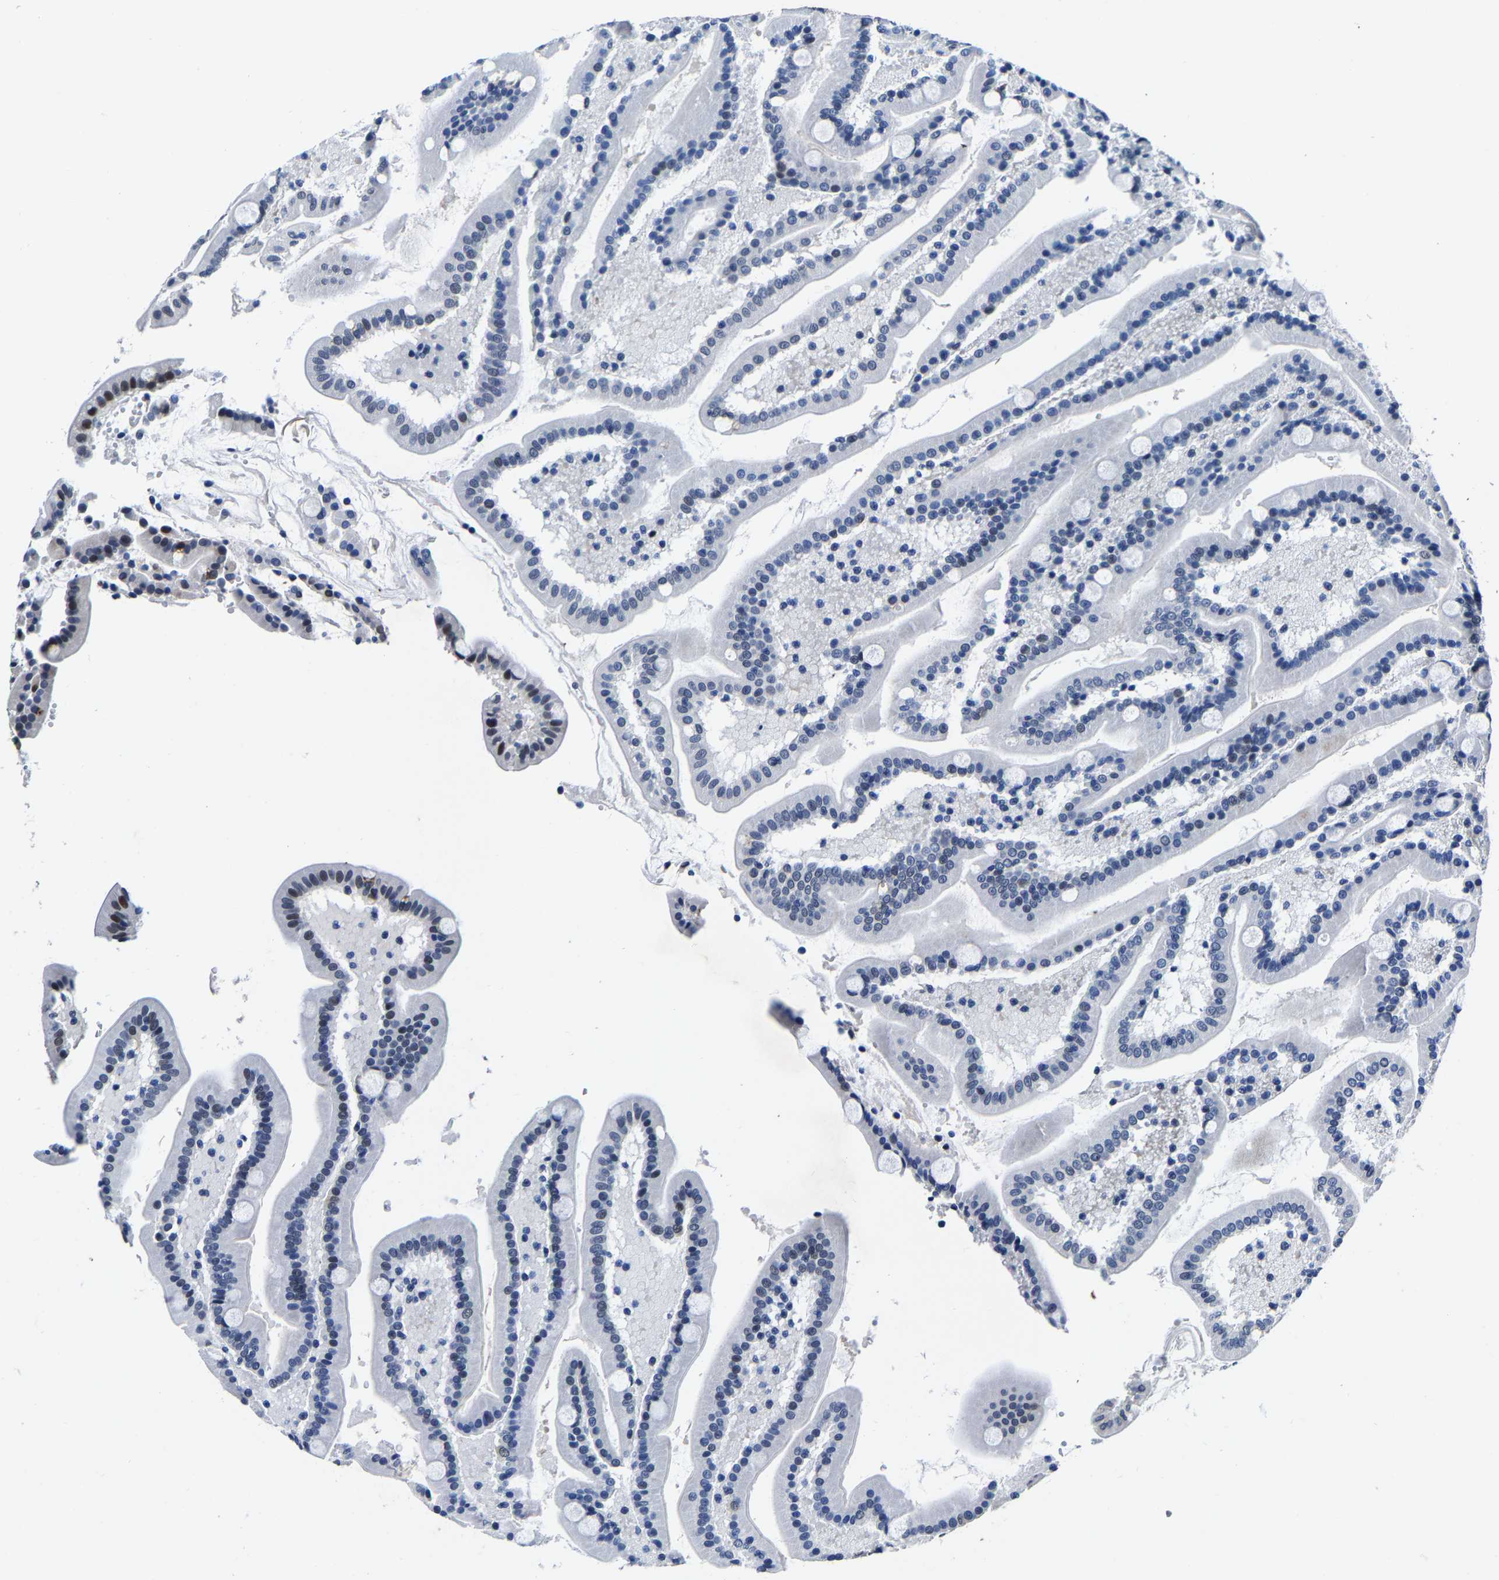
{"staining": {"intensity": "weak", "quantity": "<25%", "location": "nuclear"}, "tissue": "duodenum", "cell_type": "Glandular cells", "image_type": "normal", "snomed": [{"axis": "morphology", "description": "Normal tissue, NOS"}, {"axis": "topography", "description": "Duodenum"}], "caption": "Micrograph shows no significant protein positivity in glandular cells of normal duodenum. (Immunohistochemistry (ihc), brightfield microscopy, high magnification).", "gene": "UBN2", "patient": {"sex": "male", "age": 54}}